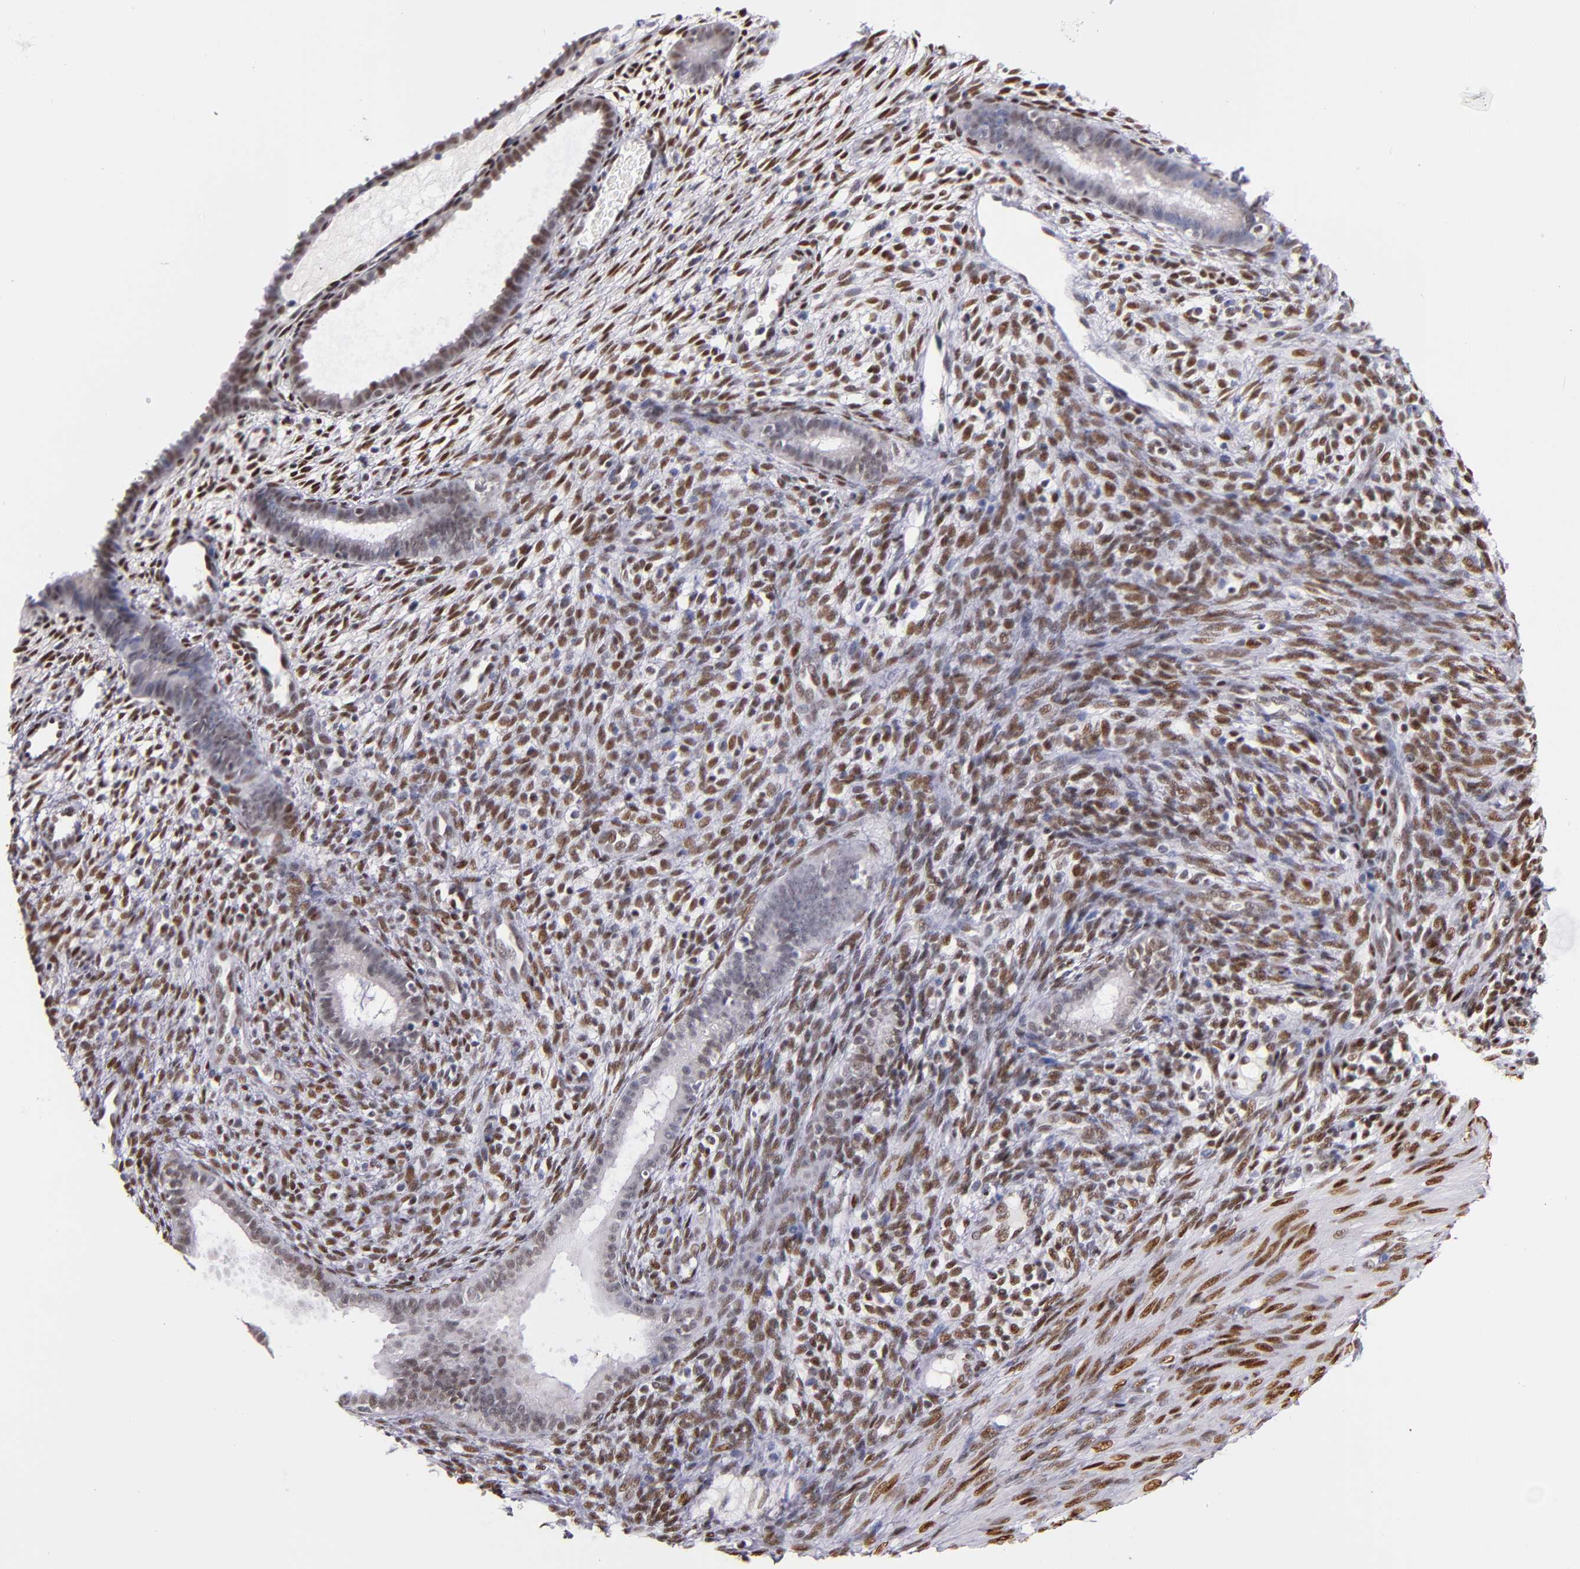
{"staining": {"intensity": "moderate", "quantity": ">75%", "location": "nuclear"}, "tissue": "endometrium", "cell_type": "Cells in endometrial stroma", "image_type": "normal", "snomed": [{"axis": "morphology", "description": "Normal tissue, NOS"}, {"axis": "topography", "description": "Endometrium"}], "caption": "An immunohistochemistry (IHC) micrograph of benign tissue is shown. Protein staining in brown labels moderate nuclear positivity in endometrium within cells in endometrial stroma.", "gene": "SRF", "patient": {"sex": "female", "age": 72}}